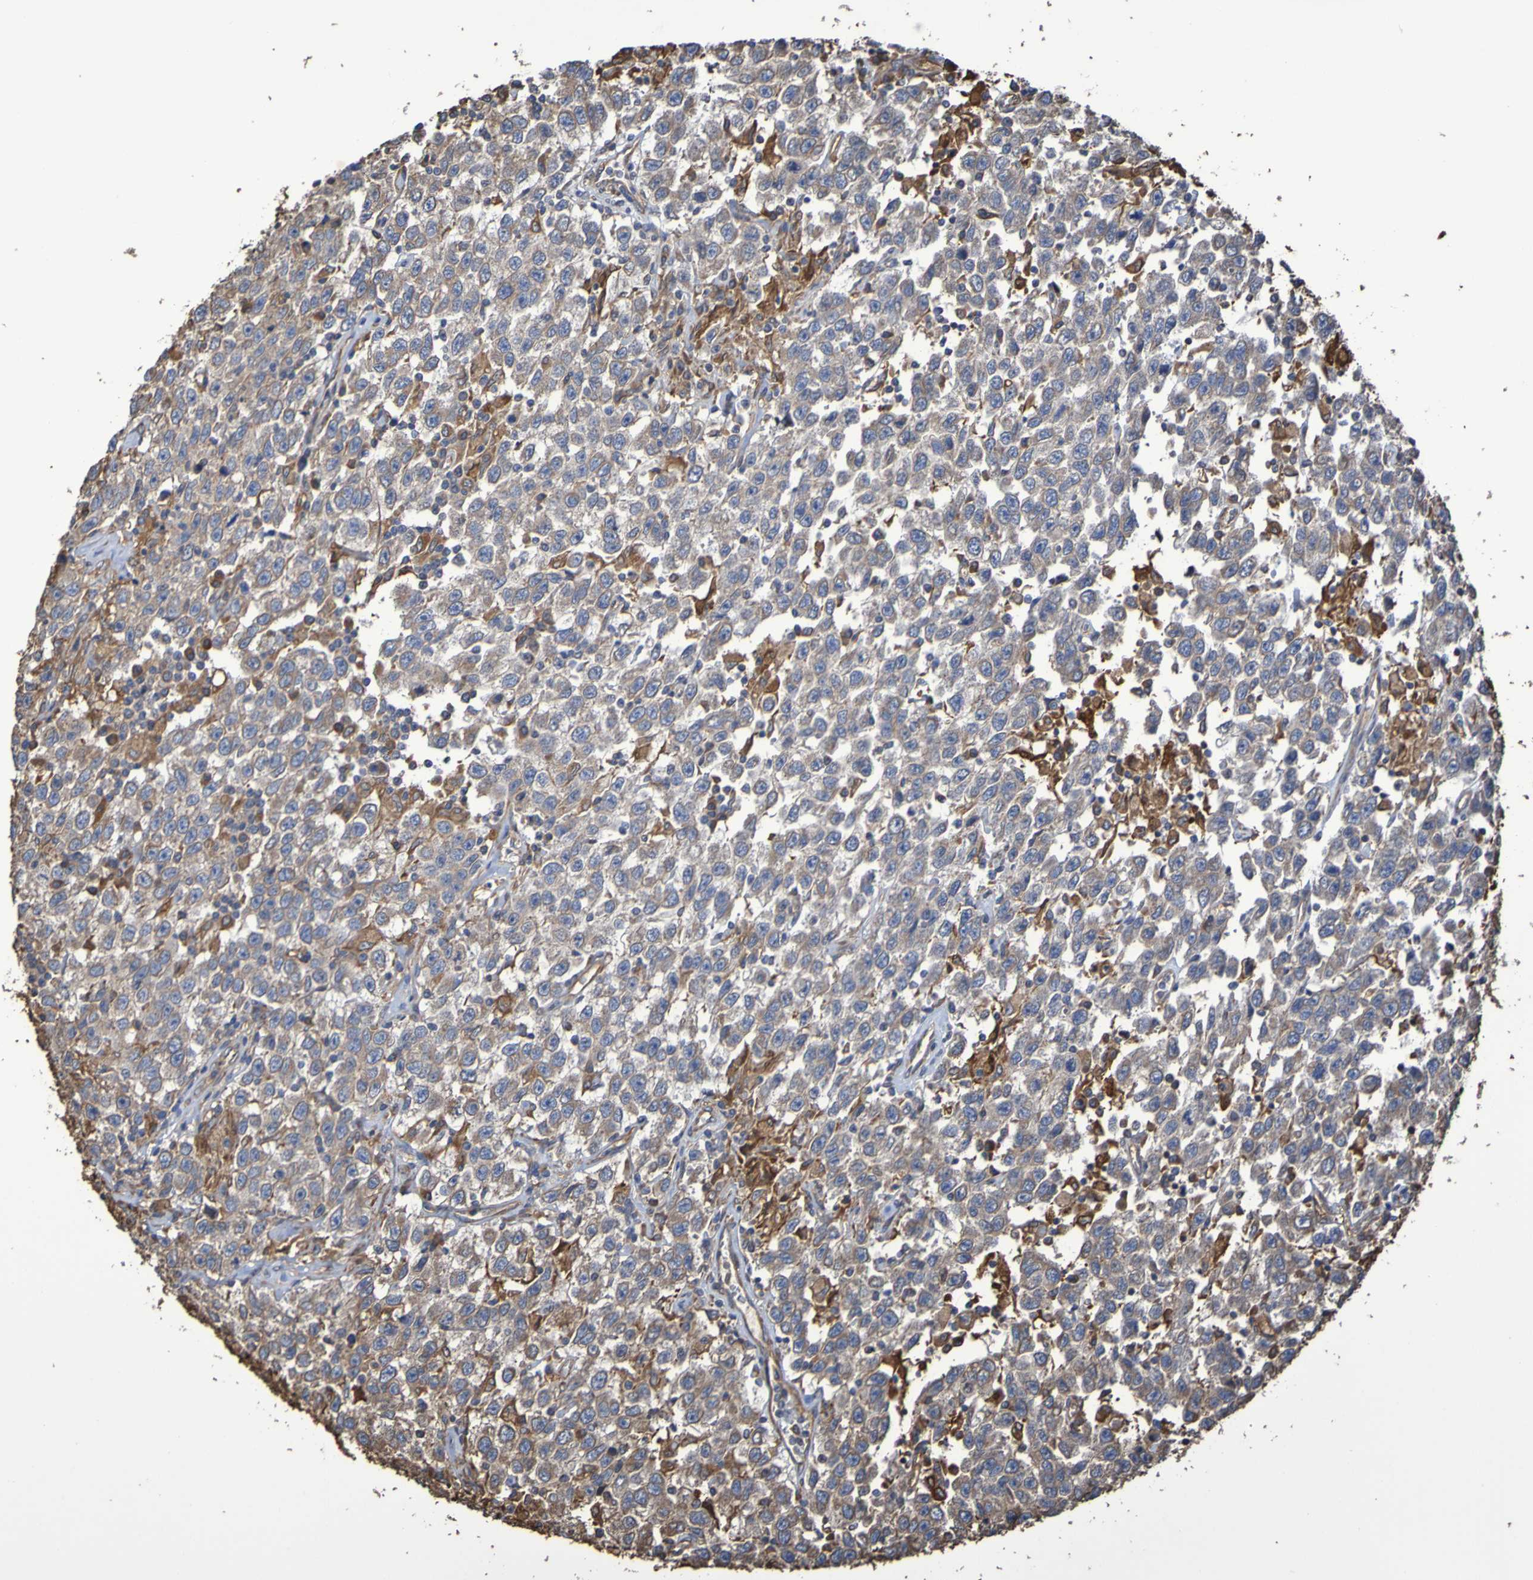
{"staining": {"intensity": "weak", "quantity": ">75%", "location": "cytoplasmic/membranous"}, "tissue": "testis cancer", "cell_type": "Tumor cells", "image_type": "cancer", "snomed": [{"axis": "morphology", "description": "Seminoma, NOS"}, {"axis": "topography", "description": "Testis"}], "caption": "This histopathology image displays immunohistochemistry (IHC) staining of testis cancer (seminoma), with low weak cytoplasmic/membranous expression in about >75% of tumor cells.", "gene": "RAB11A", "patient": {"sex": "male", "age": 41}}